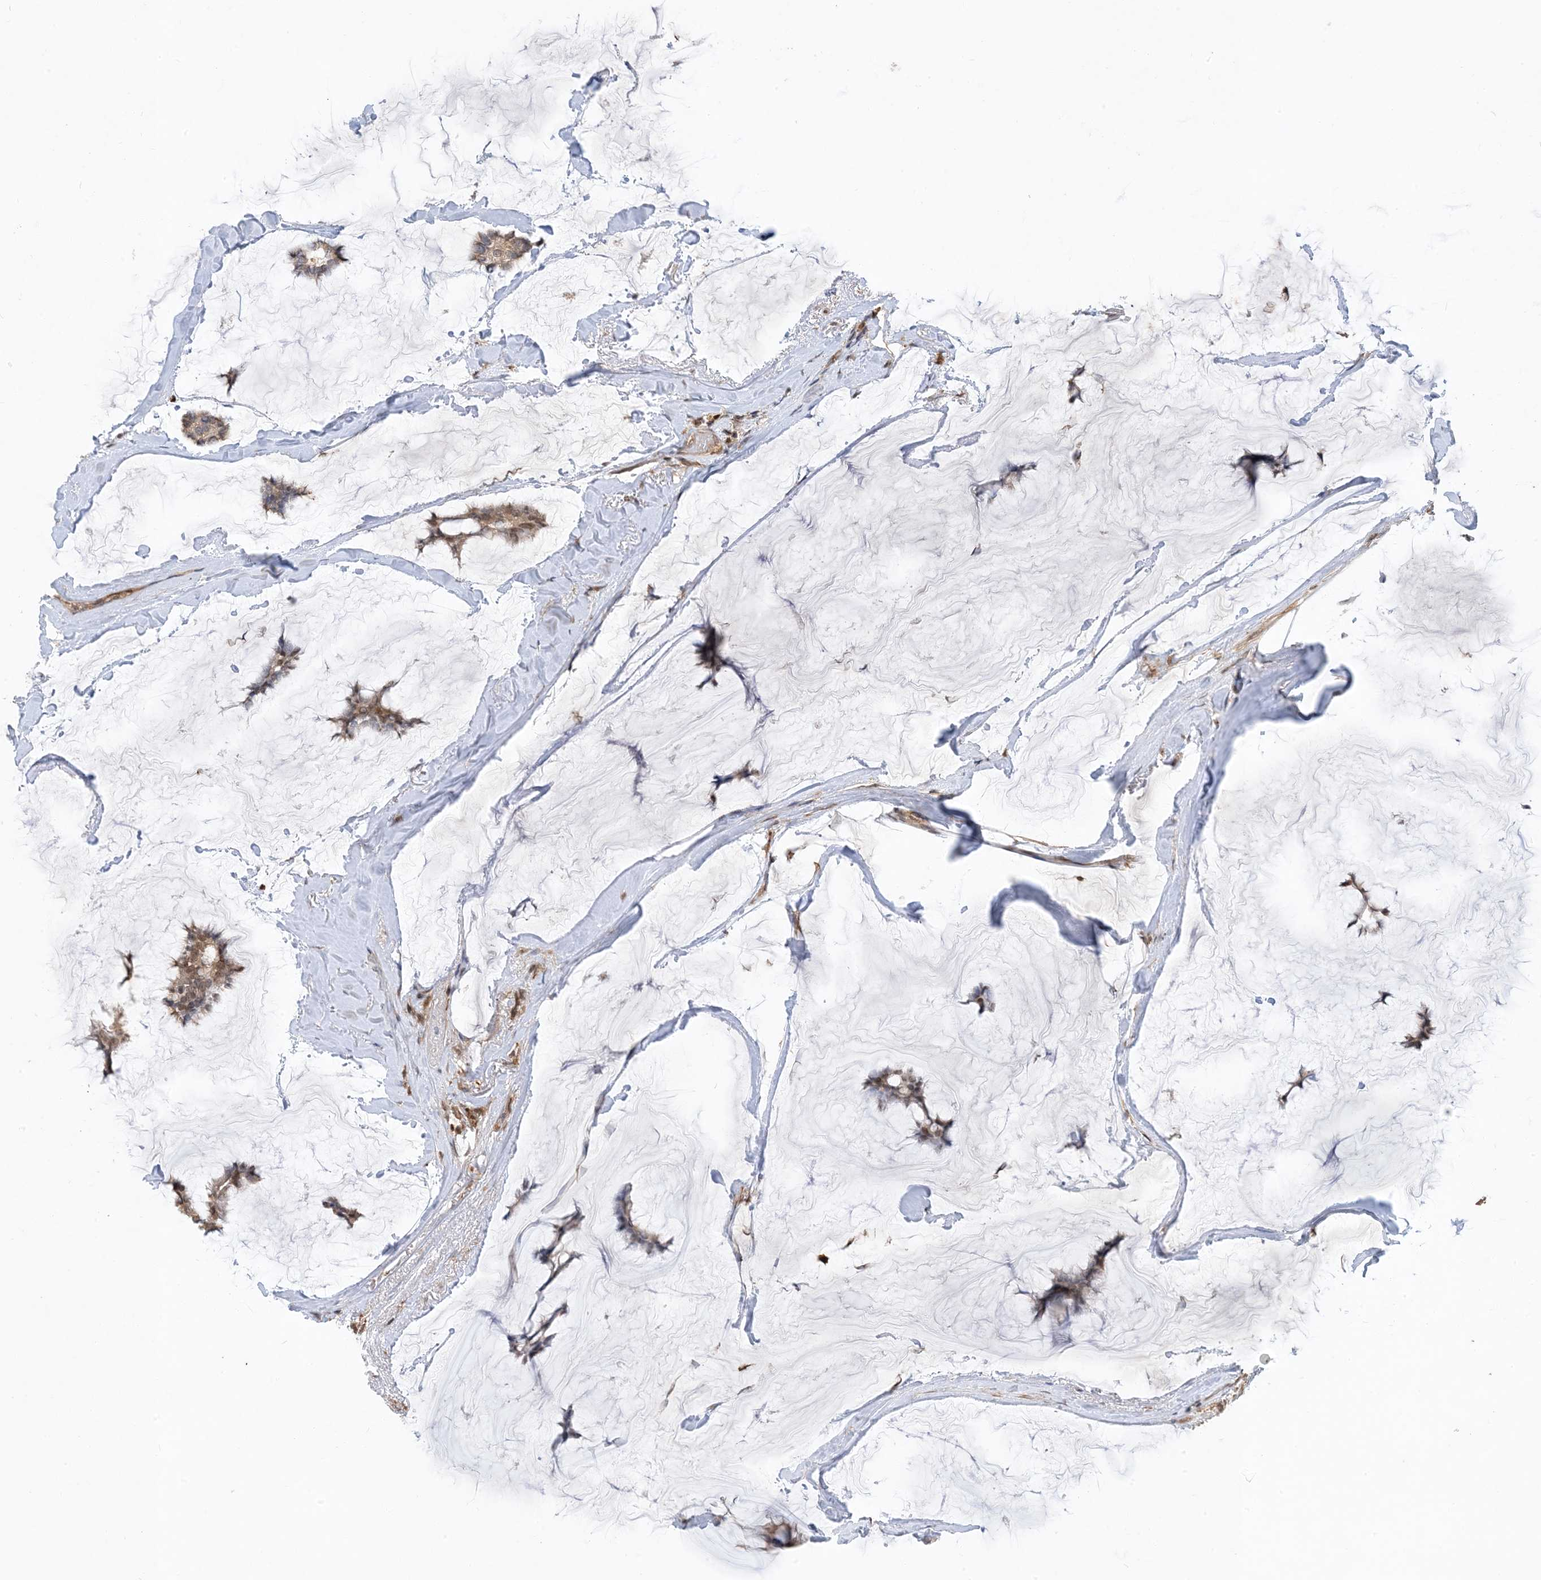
{"staining": {"intensity": "weak", "quantity": ">75%", "location": "cytoplasmic/membranous,nuclear"}, "tissue": "breast cancer", "cell_type": "Tumor cells", "image_type": "cancer", "snomed": [{"axis": "morphology", "description": "Duct carcinoma"}, {"axis": "topography", "description": "Breast"}], "caption": "Breast invasive ductal carcinoma stained with a protein marker shows weak staining in tumor cells.", "gene": "NAGK", "patient": {"sex": "female", "age": 93}}